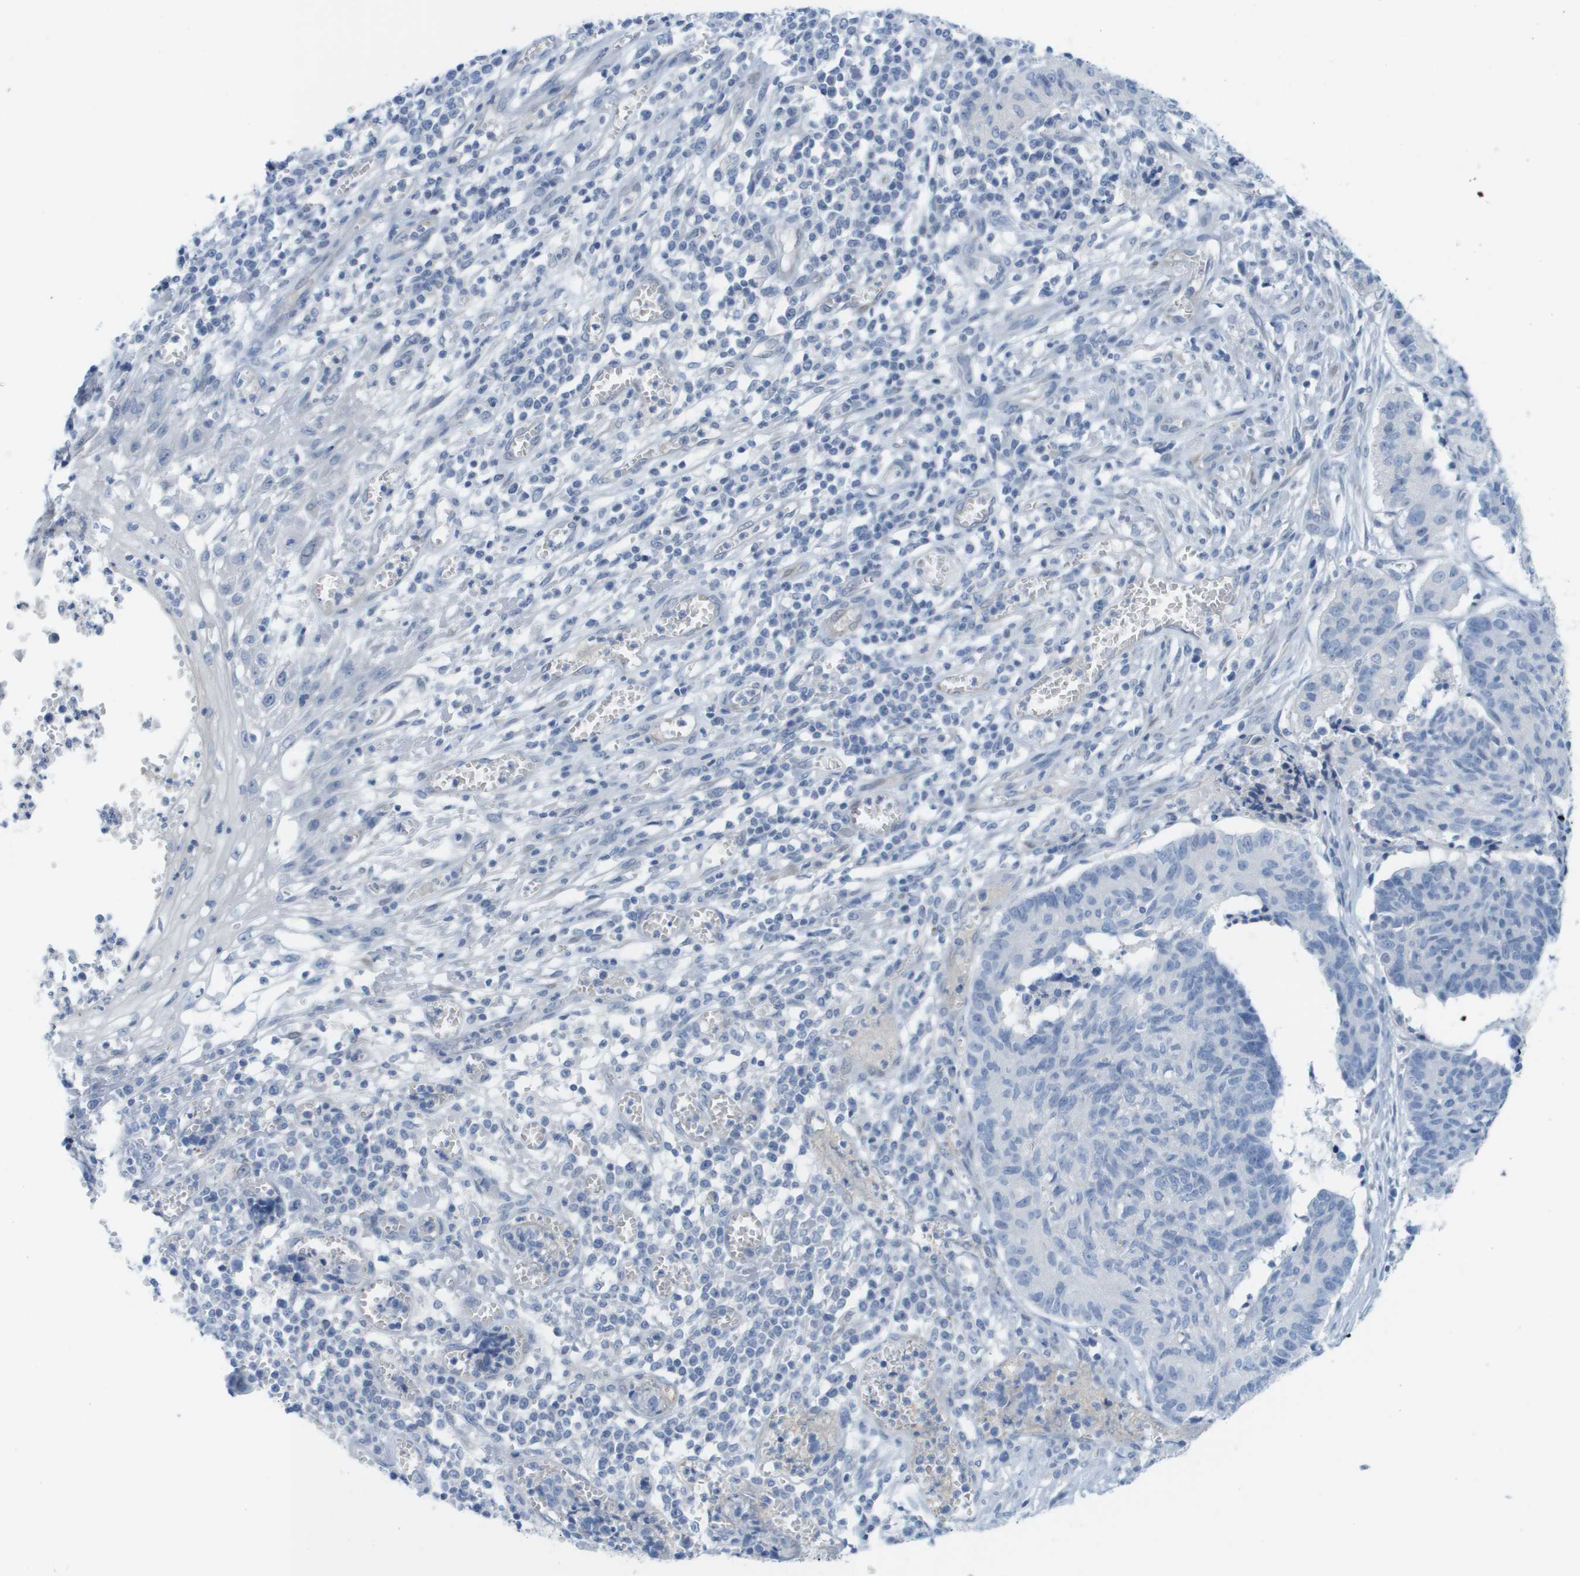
{"staining": {"intensity": "negative", "quantity": "none", "location": "none"}, "tissue": "cervical cancer", "cell_type": "Tumor cells", "image_type": "cancer", "snomed": [{"axis": "morphology", "description": "Squamous cell carcinoma, NOS"}, {"axis": "topography", "description": "Cervix"}], "caption": "Histopathology image shows no significant protein expression in tumor cells of cervical squamous cell carcinoma. Nuclei are stained in blue.", "gene": "CUL9", "patient": {"sex": "female", "age": 35}}